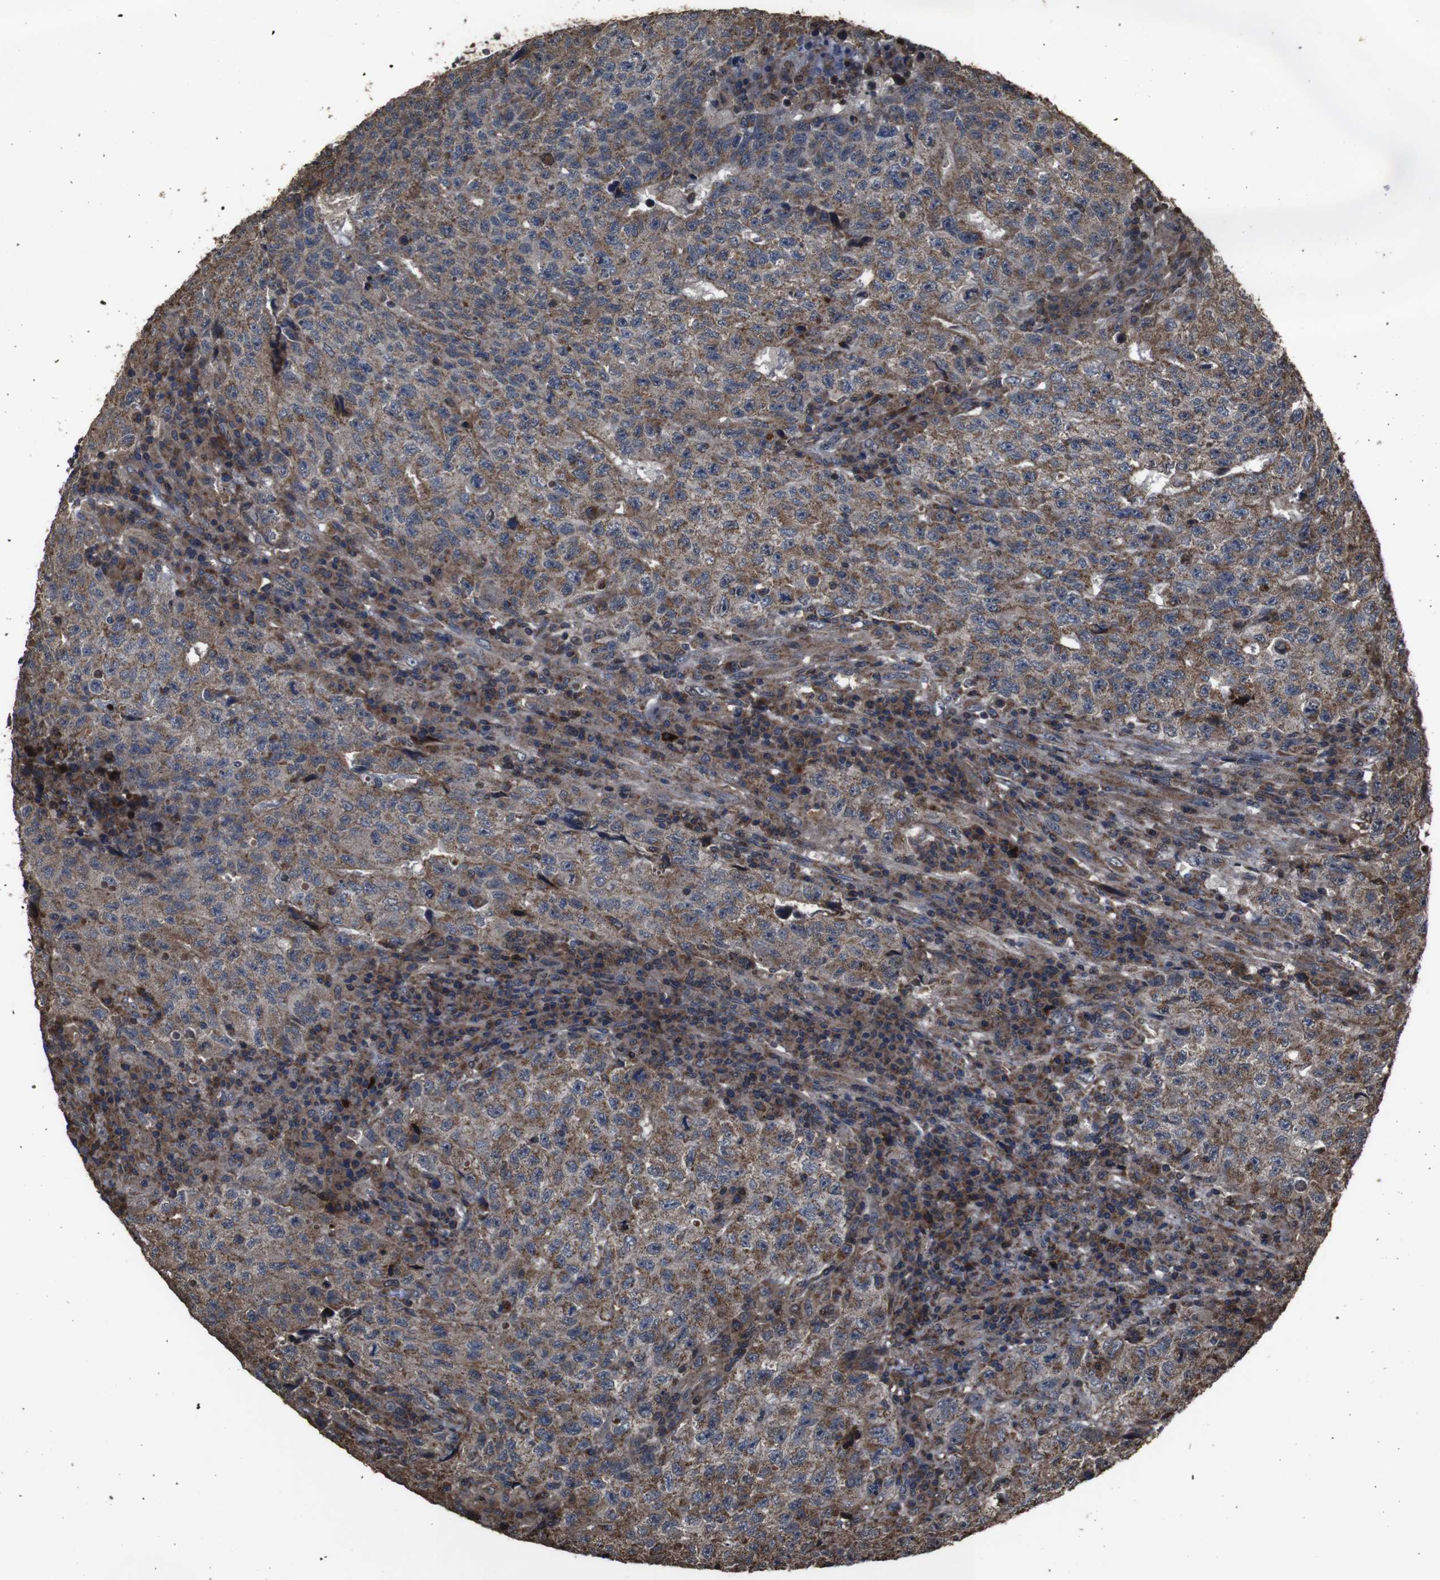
{"staining": {"intensity": "moderate", "quantity": ">75%", "location": "cytoplasmic/membranous"}, "tissue": "testis cancer", "cell_type": "Tumor cells", "image_type": "cancer", "snomed": [{"axis": "morphology", "description": "Necrosis, NOS"}, {"axis": "morphology", "description": "Carcinoma, Embryonal, NOS"}, {"axis": "topography", "description": "Testis"}], "caption": "Approximately >75% of tumor cells in testis cancer exhibit moderate cytoplasmic/membranous protein staining as visualized by brown immunohistochemical staining.", "gene": "SNN", "patient": {"sex": "male", "age": 19}}